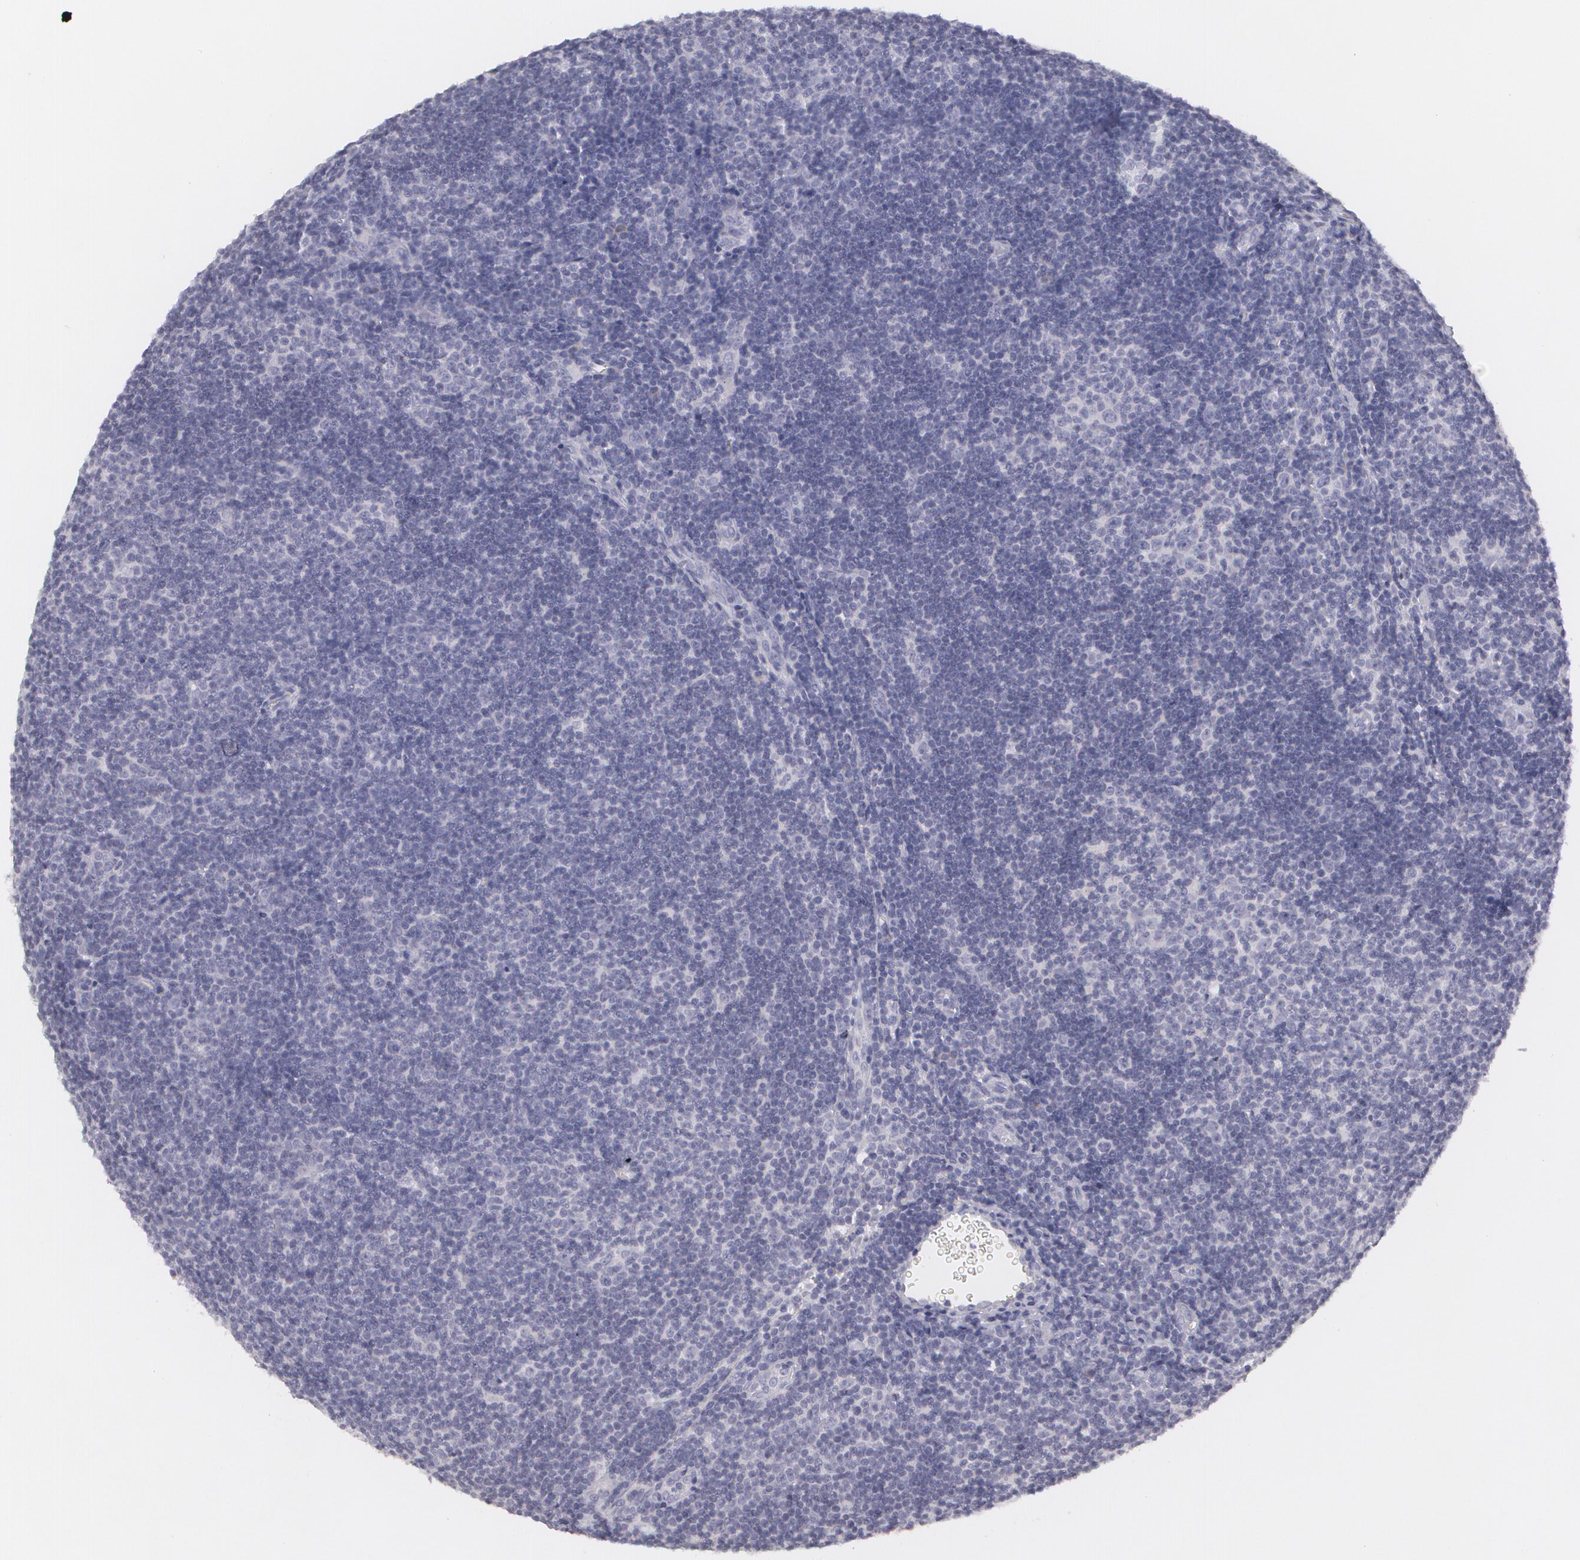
{"staining": {"intensity": "negative", "quantity": "none", "location": "none"}, "tissue": "lymphoma", "cell_type": "Tumor cells", "image_type": "cancer", "snomed": [{"axis": "morphology", "description": "Malignant lymphoma, non-Hodgkin's type, Low grade"}, {"axis": "topography", "description": "Lymph node"}], "caption": "An immunohistochemistry (IHC) micrograph of low-grade malignant lymphoma, non-Hodgkin's type is shown. There is no staining in tumor cells of low-grade malignant lymphoma, non-Hodgkin's type.", "gene": "MBNL3", "patient": {"sex": "male", "age": 49}}